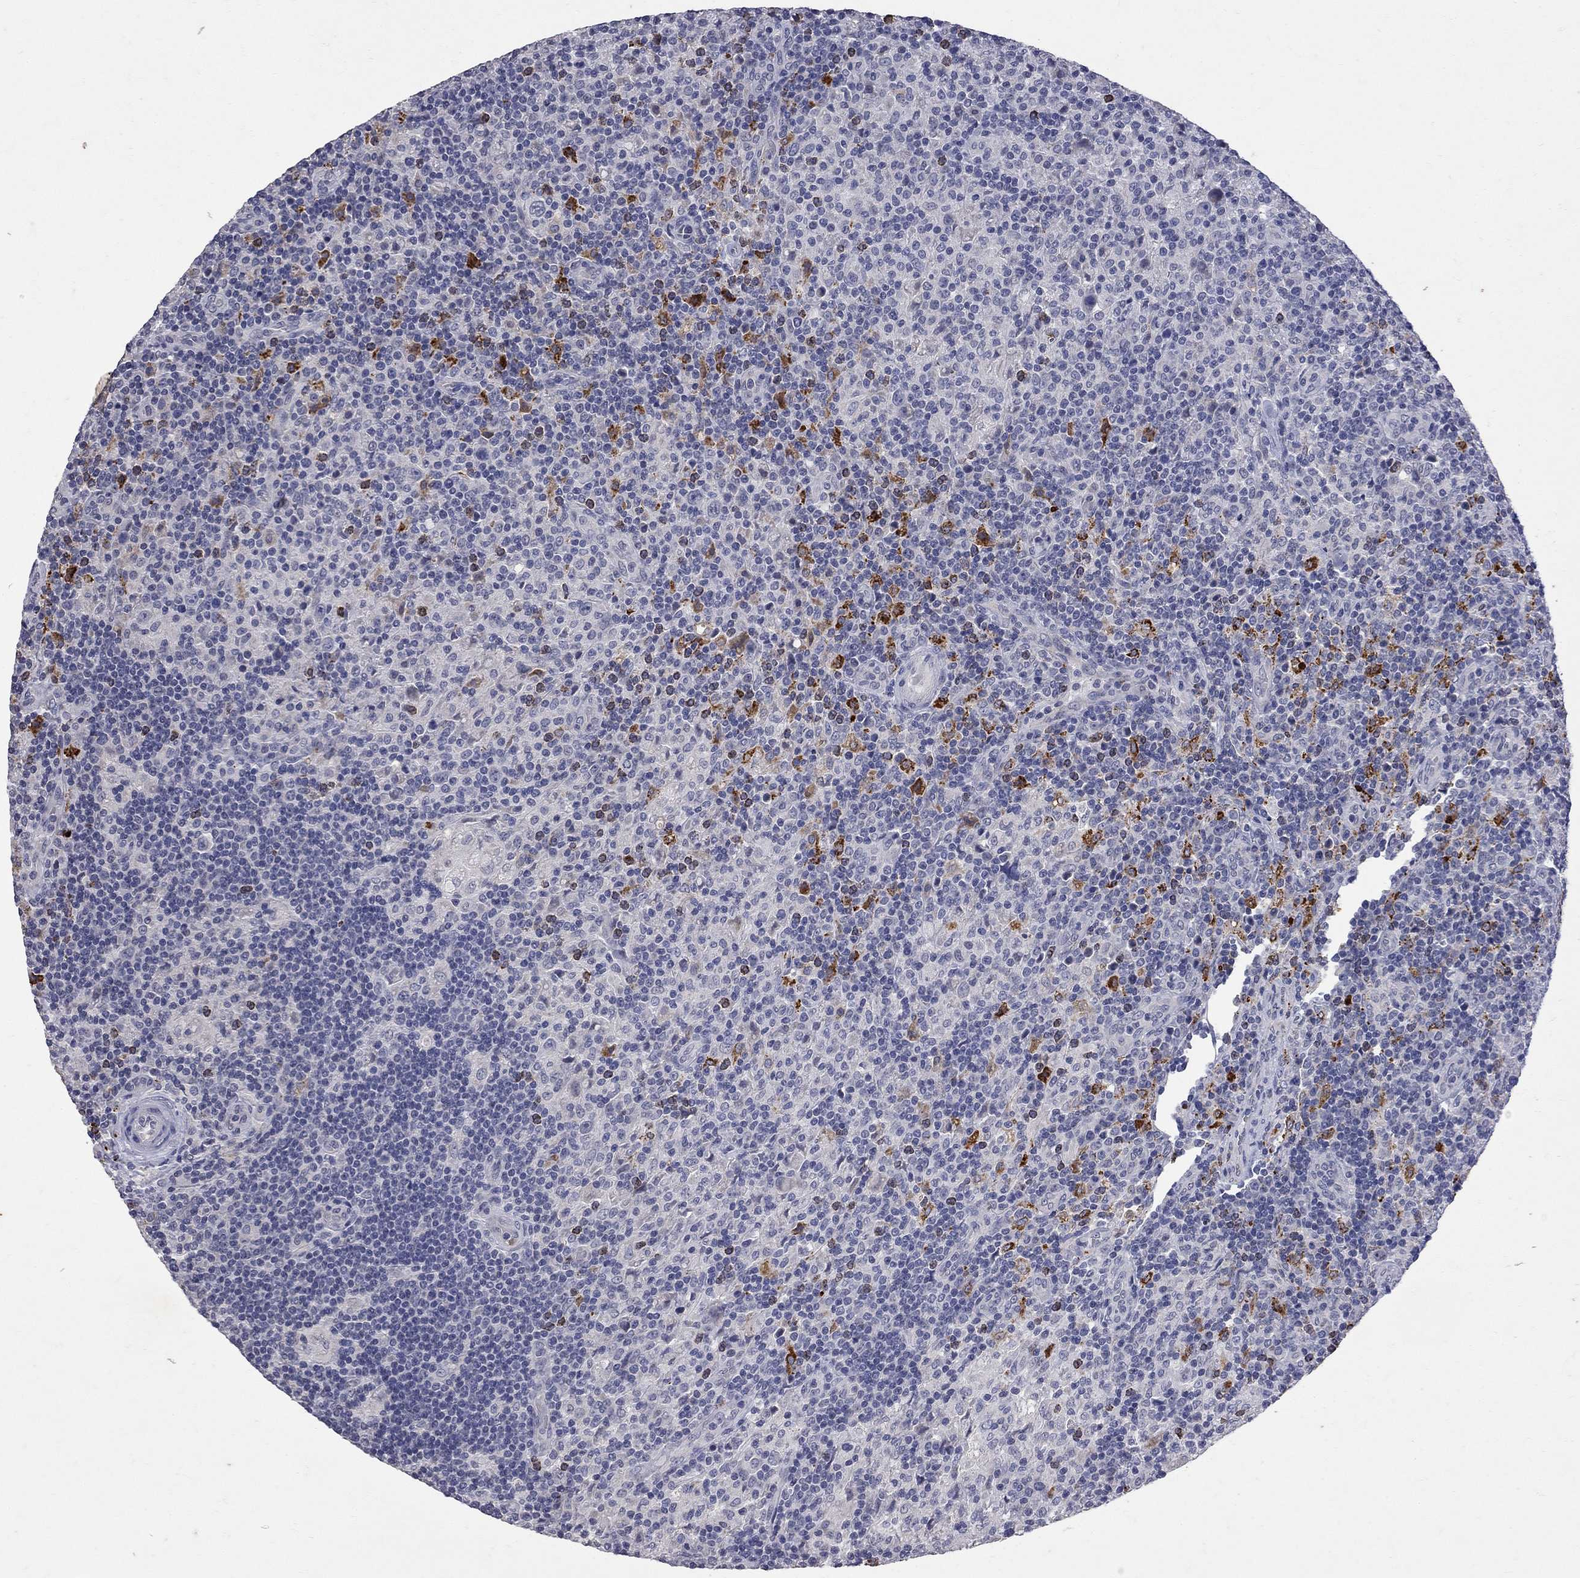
{"staining": {"intensity": "negative", "quantity": "none", "location": "none"}, "tissue": "lymphoma", "cell_type": "Tumor cells", "image_type": "cancer", "snomed": [{"axis": "morphology", "description": "Hodgkin's disease, NOS"}, {"axis": "topography", "description": "Lymph node"}], "caption": "Immunohistochemistry (IHC) image of human lymphoma stained for a protein (brown), which demonstrates no positivity in tumor cells. Brightfield microscopy of immunohistochemistry (IHC) stained with DAB (brown) and hematoxylin (blue), captured at high magnification.", "gene": "NOS2", "patient": {"sex": "male", "age": 70}}